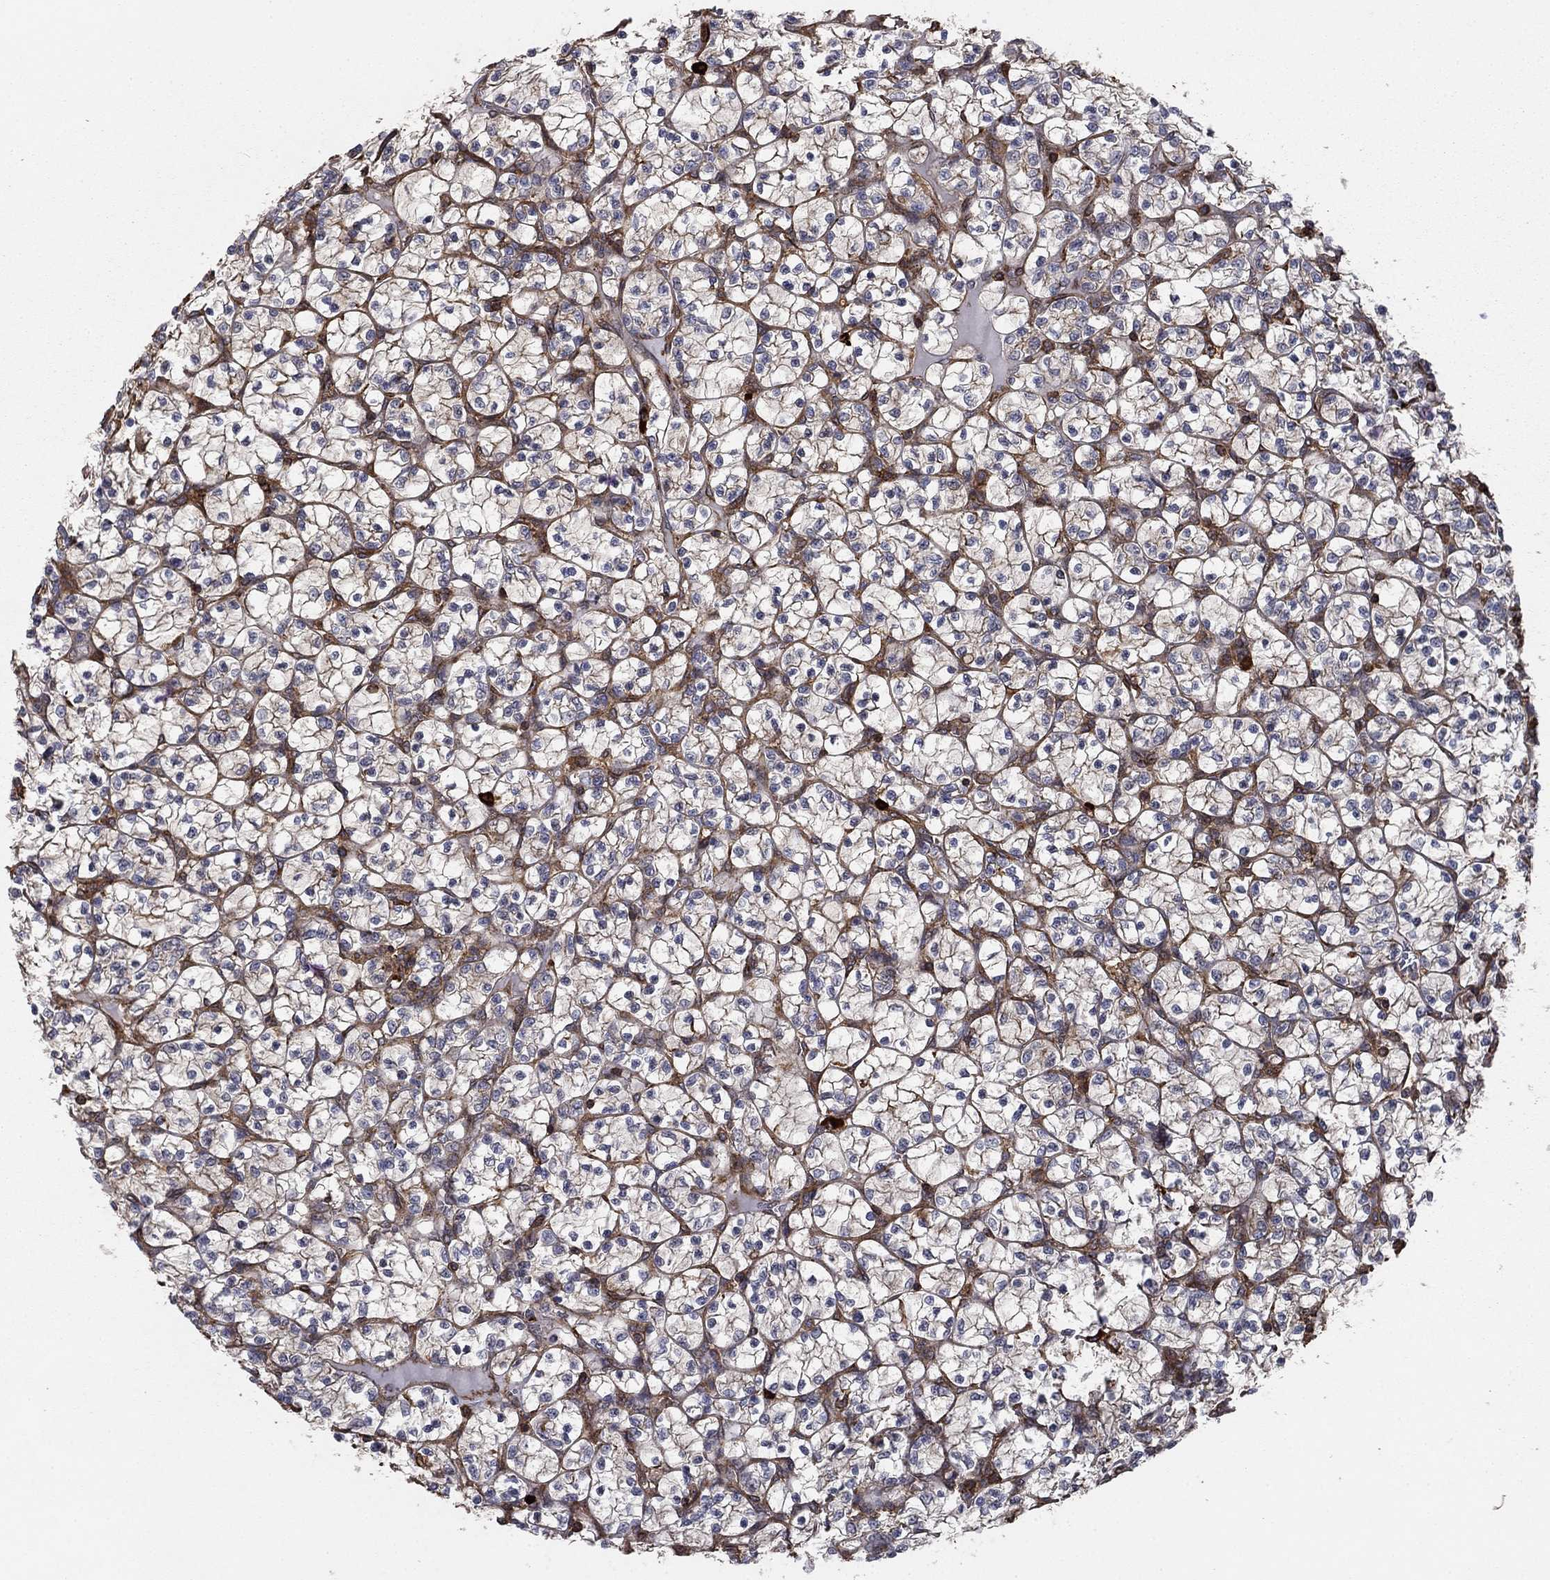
{"staining": {"intensity": "weak", "quantity": "25%-75%", "location": "cytoplasmic/membranous"}, "tissue": "renal cancer", "cell_type": "Tumor cells", "image_type": "cancer", "snomed": [{"axis": "morphology", "description": "Adenocarcinoma, NOS"}, {"axis": "topography", "description": "Kidney"}], "caption": "This micrograph shows renal cancer stained with immunohistochemistry (IHC) to label a protein in brown. The cytoplasmic/membranous of tumor cells show weak positivity for the protein. Nuclei are counter-stained blue.", "gene": "HABP4", "patient": {"sex": "female", "age": 89}}